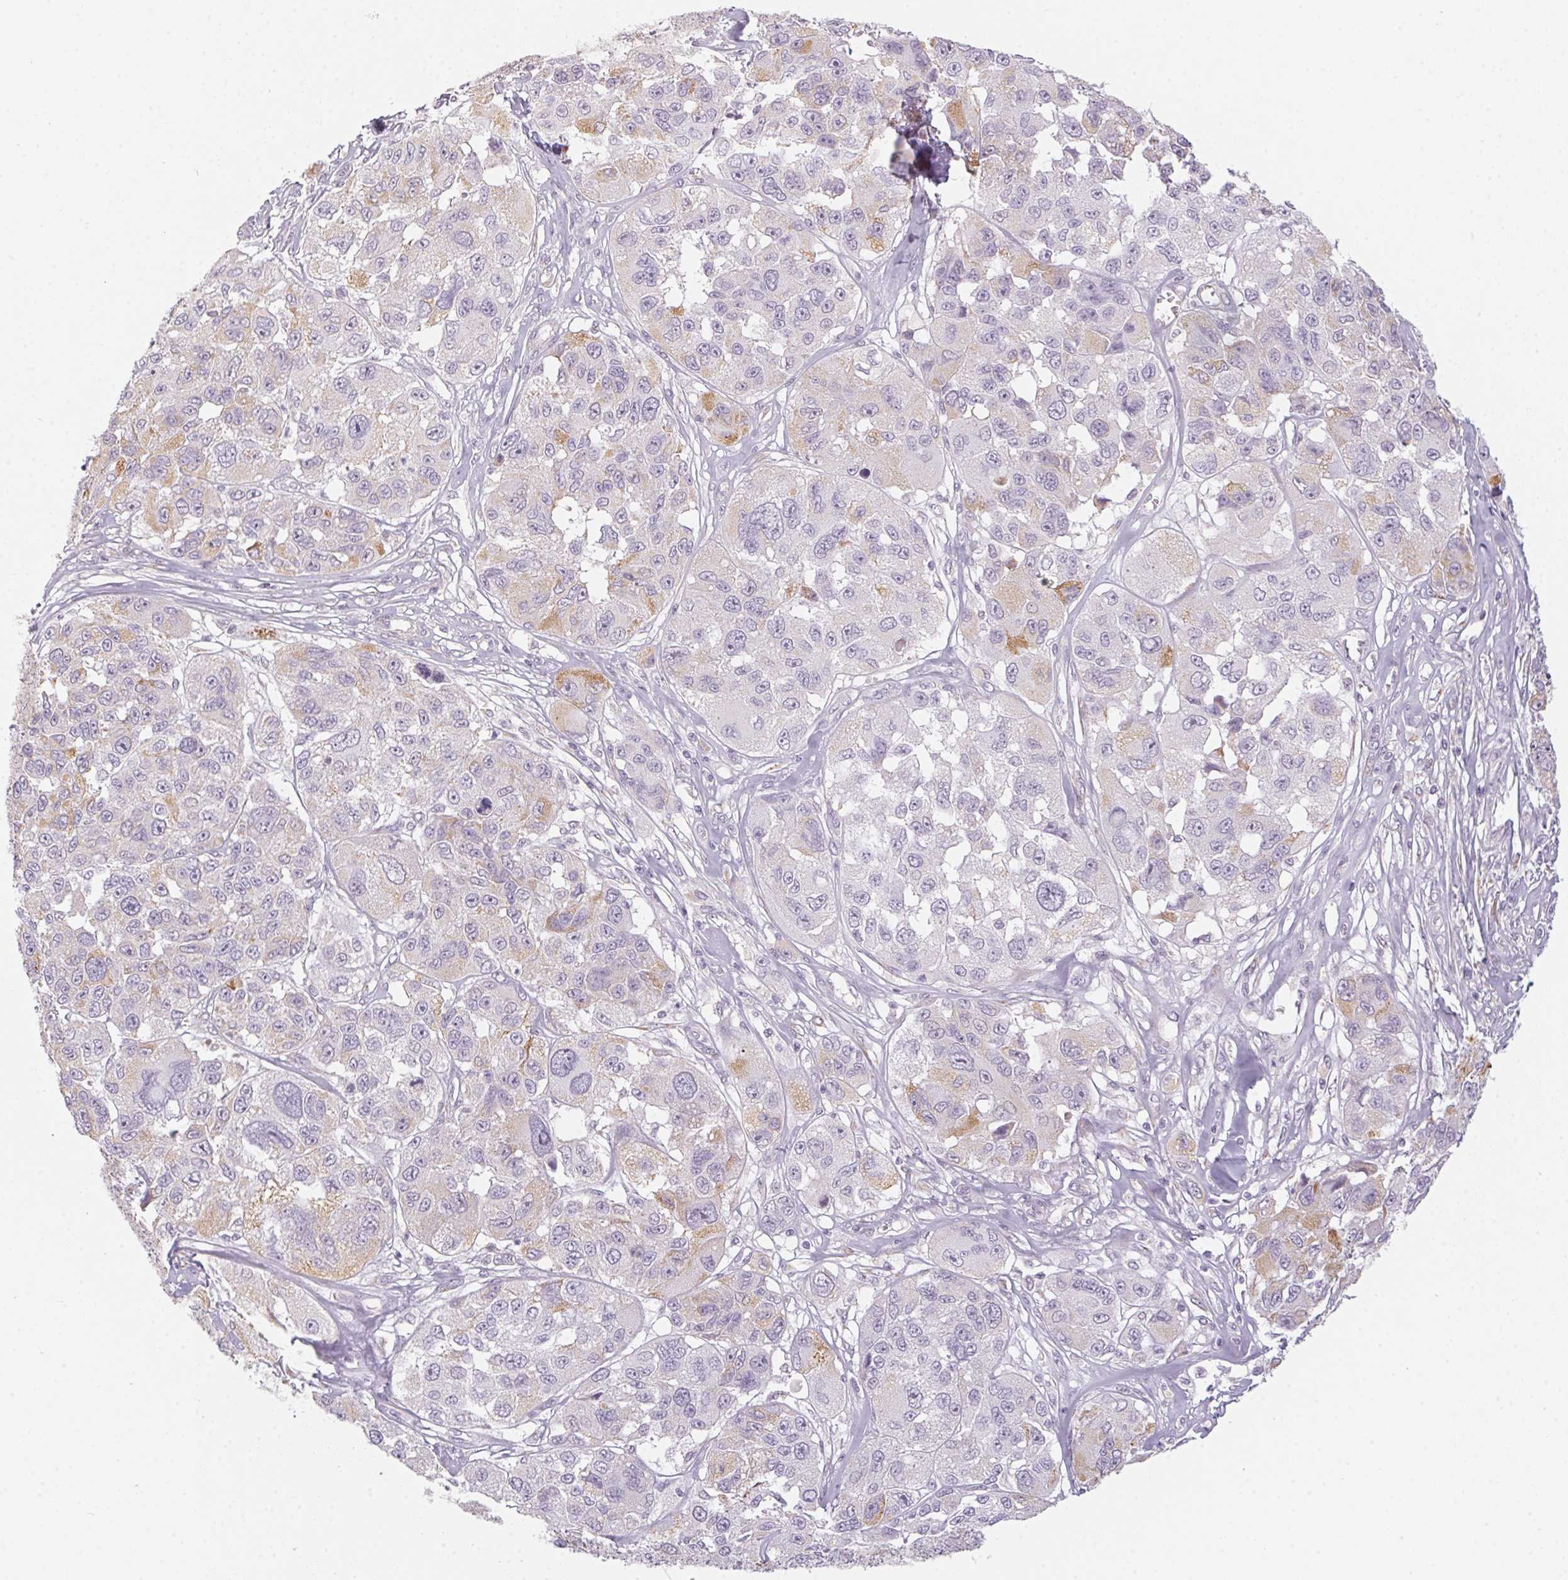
{"staining": {"intensity": "weak", "quantity": "<25%", "location": "cytoplasmic/membranous"}, "tissue": "melanoma", "cell_type": "Tumor cells", "image_type": "cancer", "snomed": [{"axis": "morphology", "description": "Malignant melanoma, NOS"}, {"axis": "topography", "description": "Skin"}], "caption": "IHC of melanoma exhibits no staining in tumor cells.", "gene": "PRPH", "patient": {"sex": "female", "age": 66}}